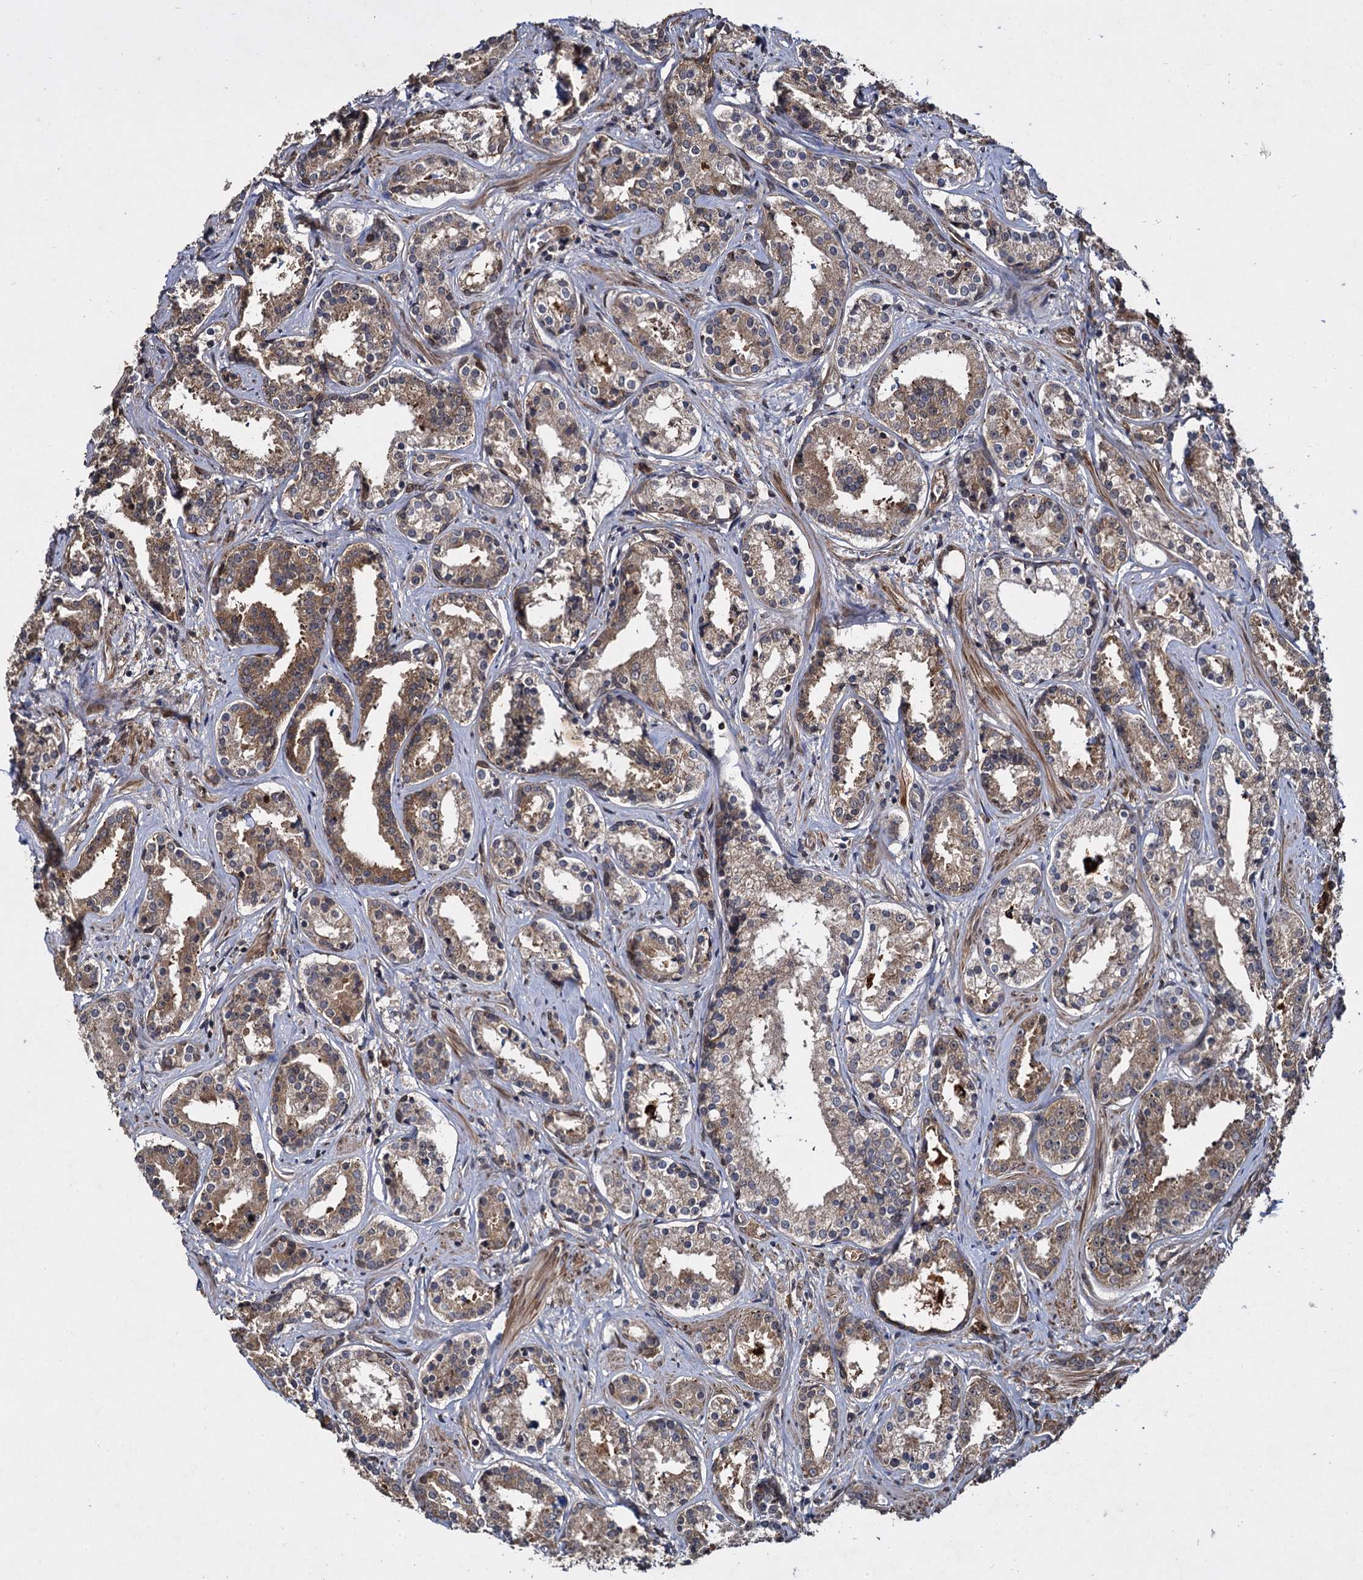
{"staining": {"intensity": "moderate", "quantity": ">75%", "location": "cytoplasmic/membranous"}, "tissue": "prostate cancer", "cell_type": "Tumor cells", "image_type": "cancer", "snomed": [{"axis": "morphology", "description": "Adenocarcinoma, High grade"}, {"axis": "topography", "description": "Prostate"}], "caption": "Tumor cells demonstrate moderate cytoplasmic/membranous positivity in approximately >75% of cells in prostate adenocarcinoma (high-grade).", "gene": "DCP1B", "patient": {"sex": "male", "age": 58}}